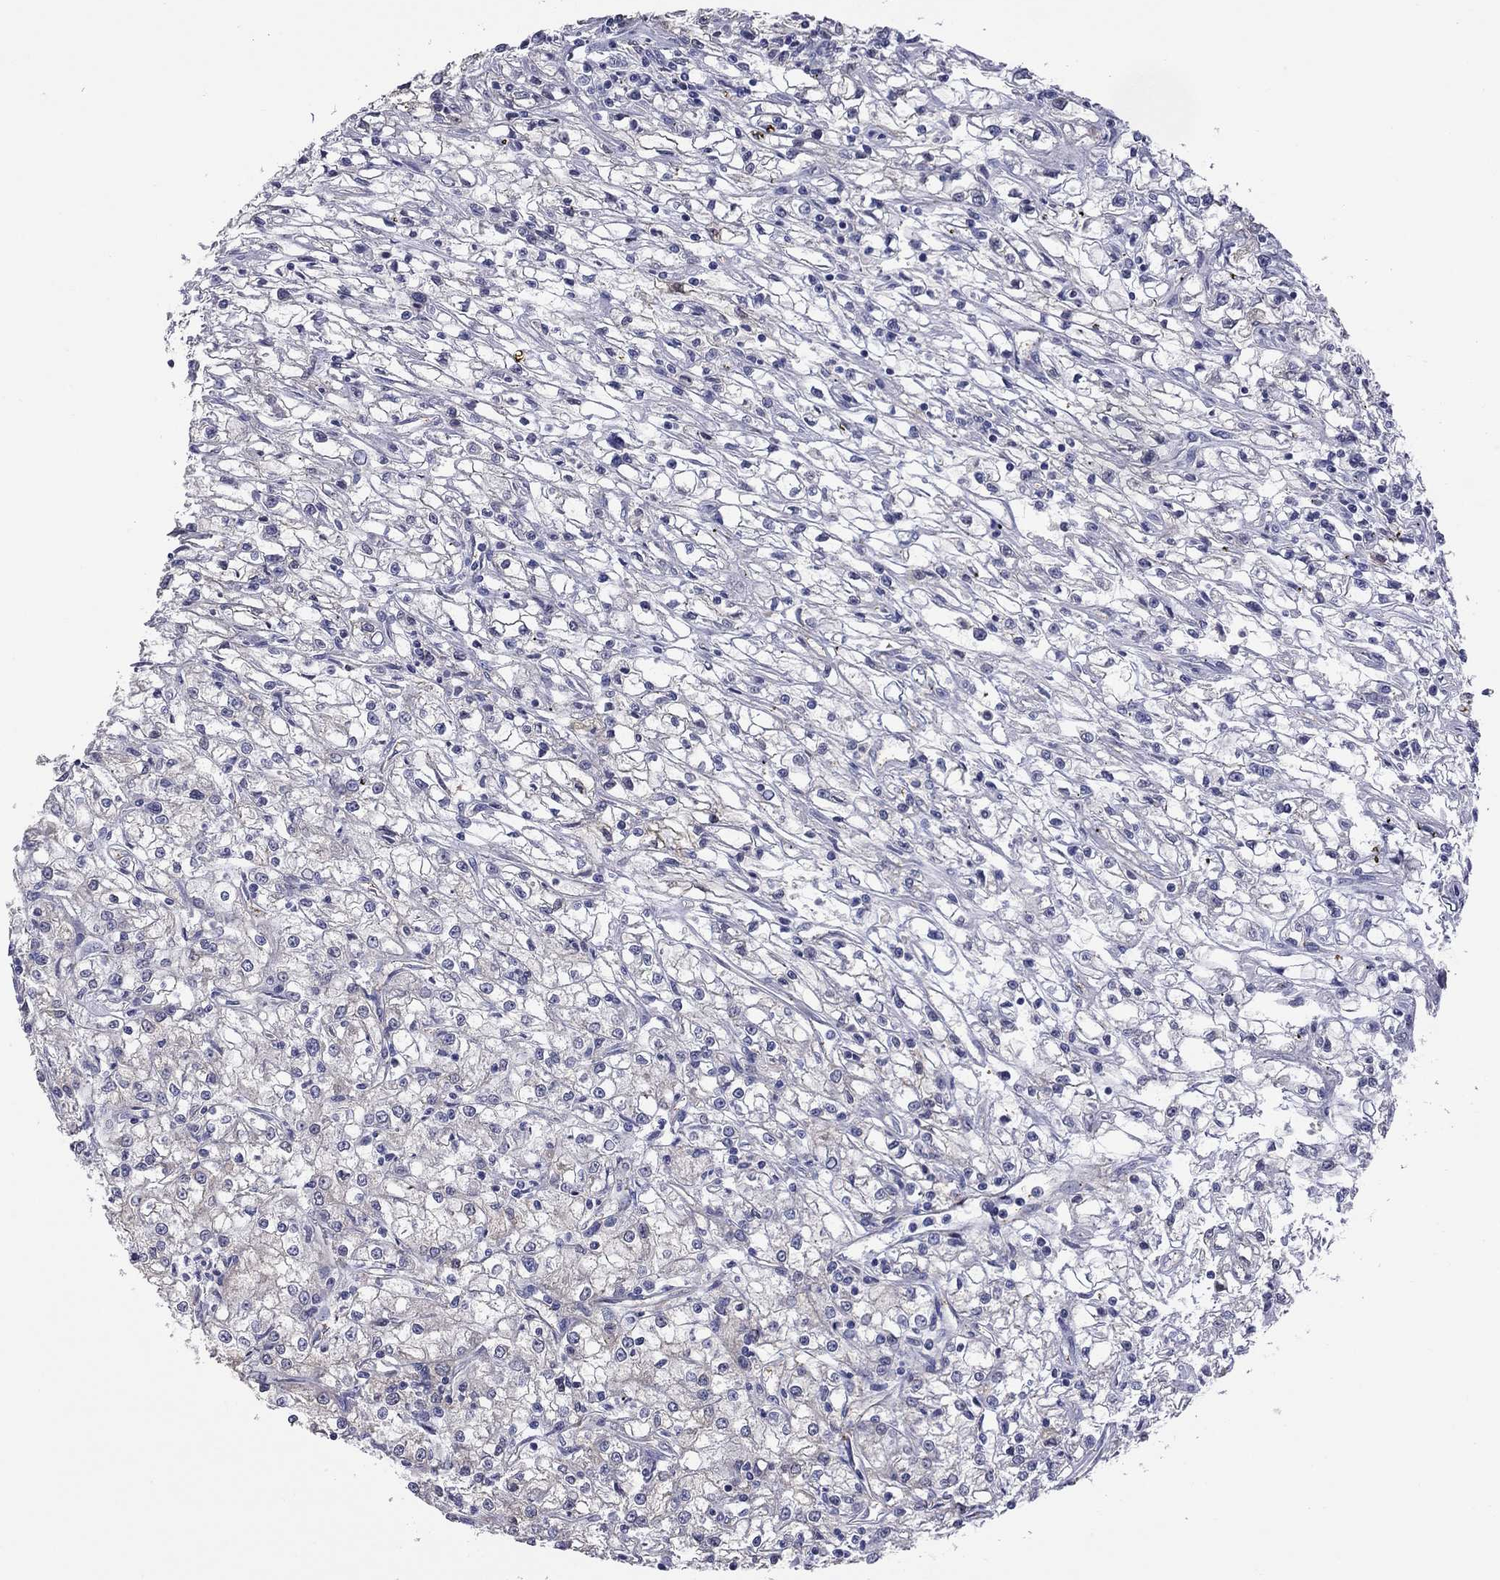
{"staining": {"intensity": "negative", "quantity": "none", "location": "none"}, "tissue": "renal cancer", "cell_type": "Tumor cells", "image_type": "cancer", "snomed": [{"axis": "morphology", "description": "Adenocarcinoma, NOS"}, {"axis": "topography", "description": "Kidney"}], "caption": "Tumor cells are negative for brown protein staining in adenocarcinoma (renal).", "gene": "HYLS1", "patient": {"sex": "female", "age": 59}}